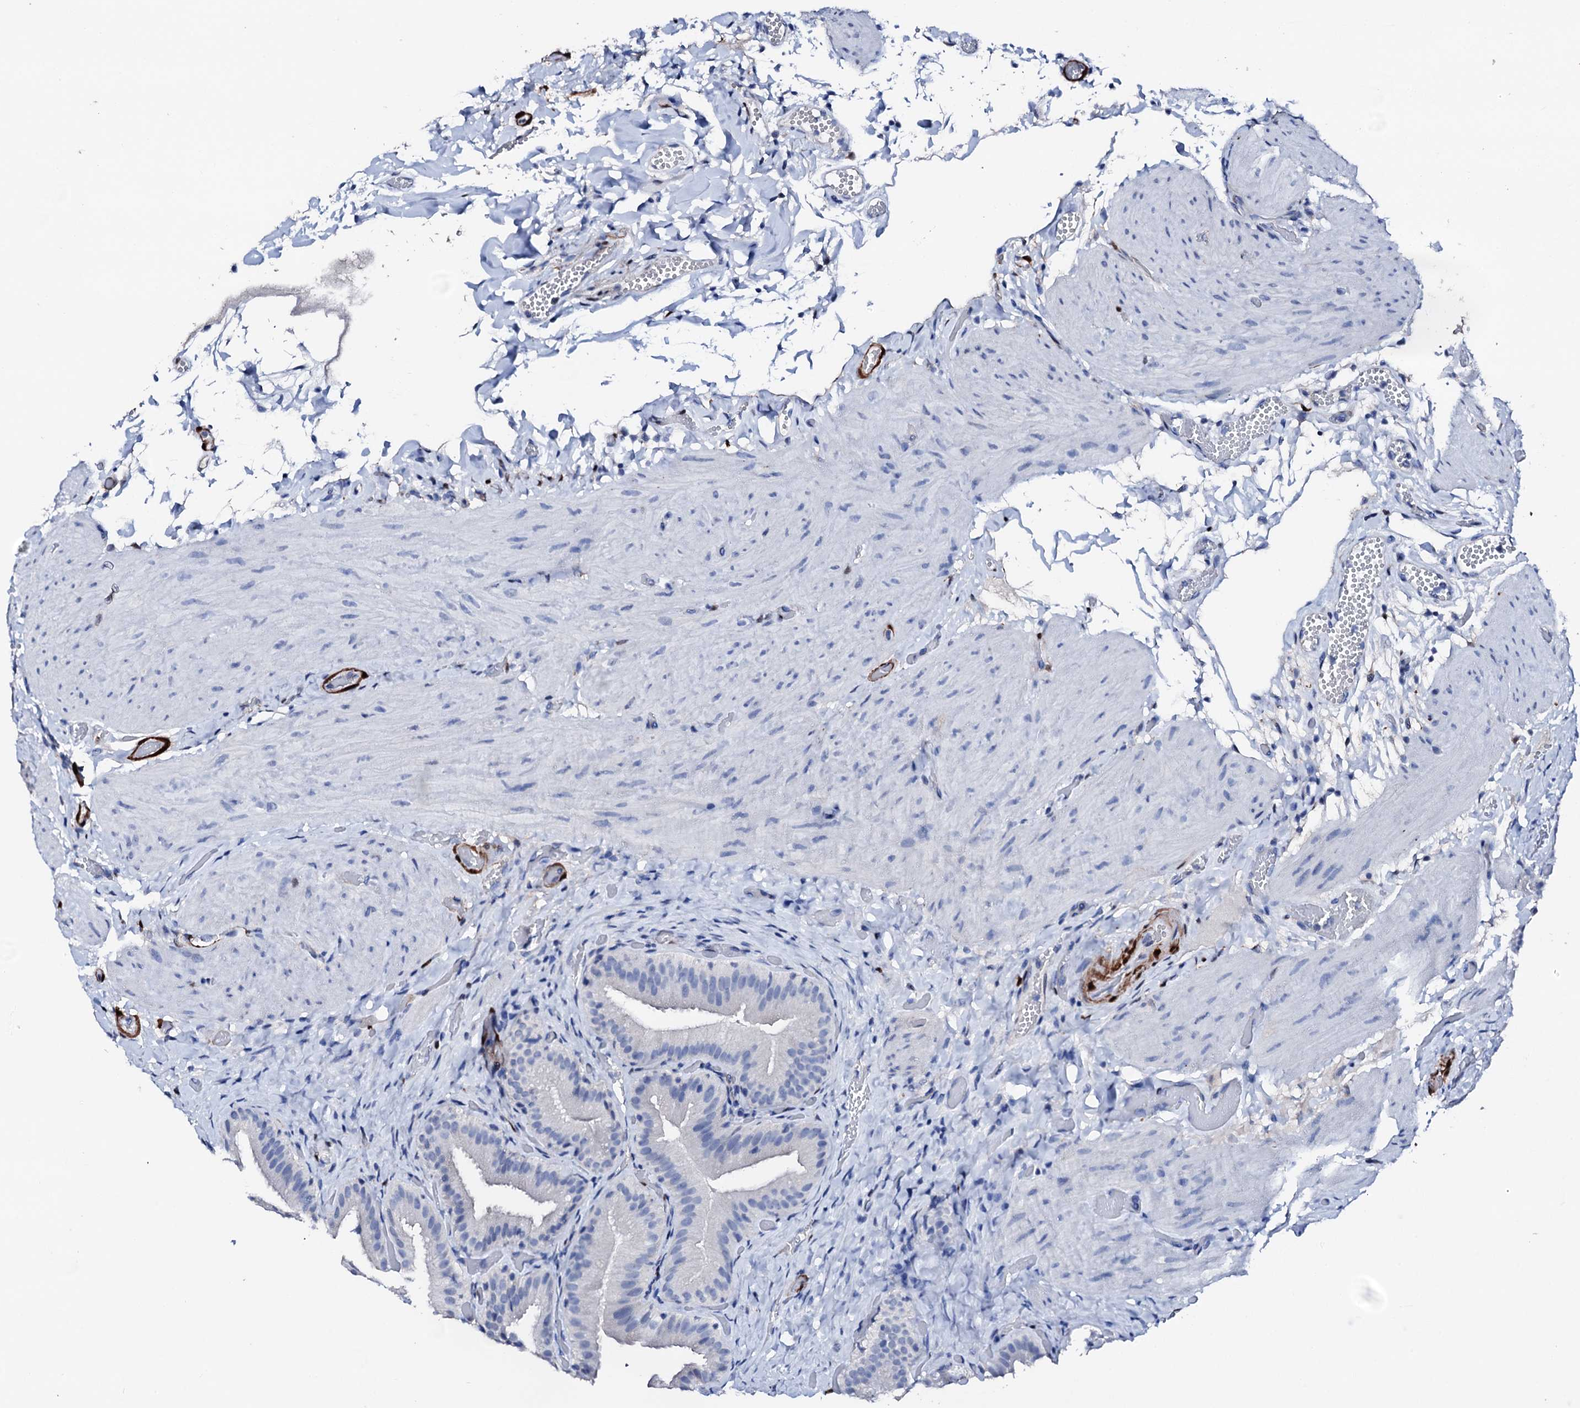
{"staining": {"intensity": "negative", "quantity": "none", "location": "none"}, "tissue": "gallbladder", "cell_type": "Glandular cells", "image_type": "normal", "snomed": [{"axis": "morphology", "description": "Normal tissue, NOS"}, {"axis": "topography", "description": "Gallbladder"}], "caption": "High power microscopy photomicrograph of an immunohistochemistry (IHC) histopathology image of normal gallbladder, revealing no significant staining in glandular cells.", "gene": "NRIP2", "patient": {"sex": "female", "age": 64}}